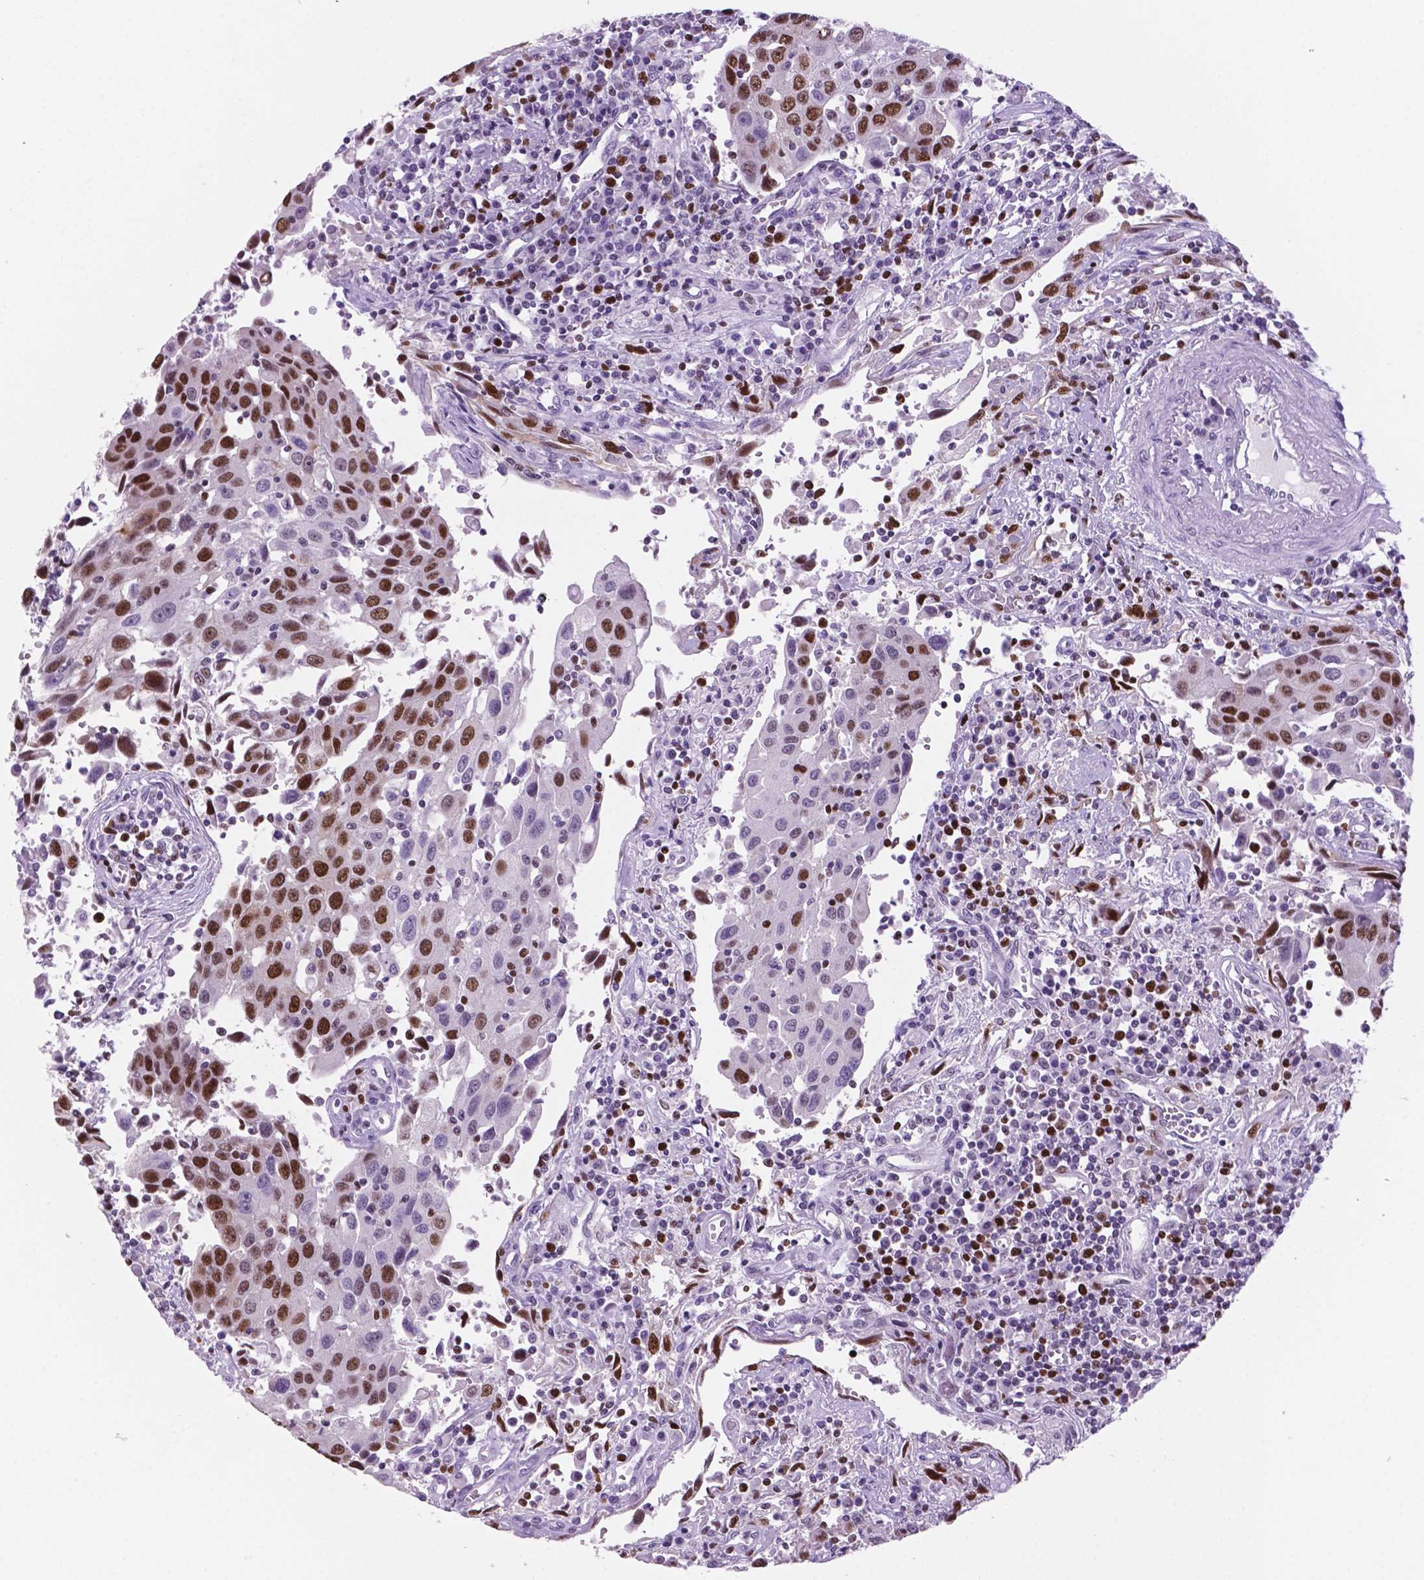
{"staining": {"intensity": "strong", "quantity": "25%-75%", "location": "nuclear"}, "tissue": "urothelial cancer", "cell_type": "Tumor cells", "image_type": "cancer", "snomed": [{"axis": "morphology", "description": "Urothelial carcinoma, High grade"}, {"axis": "topography", "description": "Urinary bladder"}], "caption": "High-grade urothelial carcinoma stained with a brown dye shows strong nuclear positive staining in approximately 25%-75% of tumor cells.", "gene": "NCAPH2", "patient": {"sex": "female", "age": 85}}